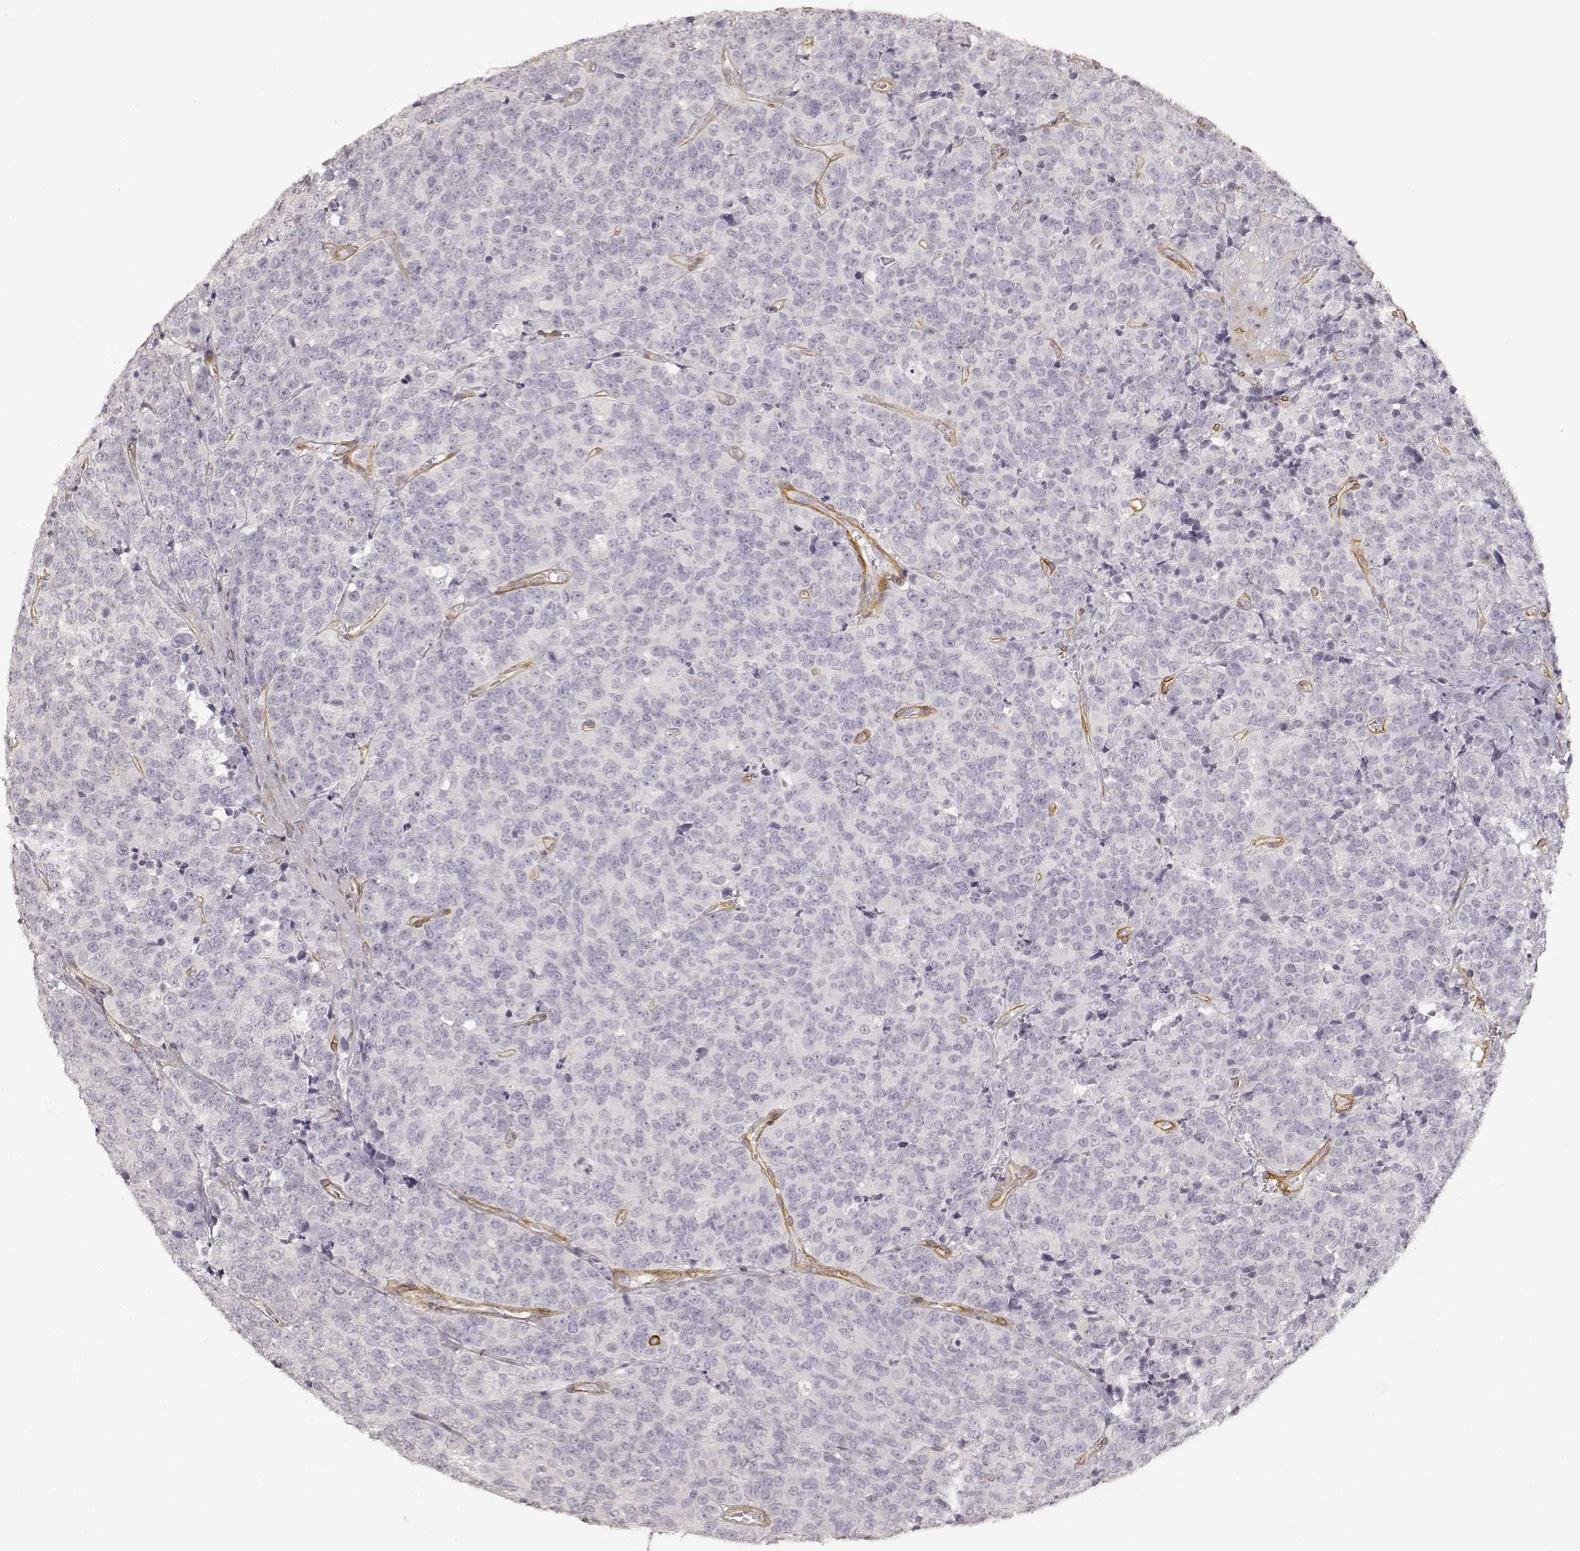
{"staining": {"intensity": "negative", "quantity": "none", "location": "none"}, "tissue": "prostate cancer", "cell_type": "Tumor cells", "image_type": "cancer", "snomed": [{"axis": "morphology", "description": "Adenocarcinoma, NOS"}, {"axis": "topography", "description": "Prostate"}], "caption": "An image of human prostate cancer is negative for staining in tumor cells. Brightfield microscopy of IHC stained with DAB (brown) and hematoxylin (blue), captured at high magnification.", "gene": "LAMA4", "patient": {"sex": "male", "age": 67}}